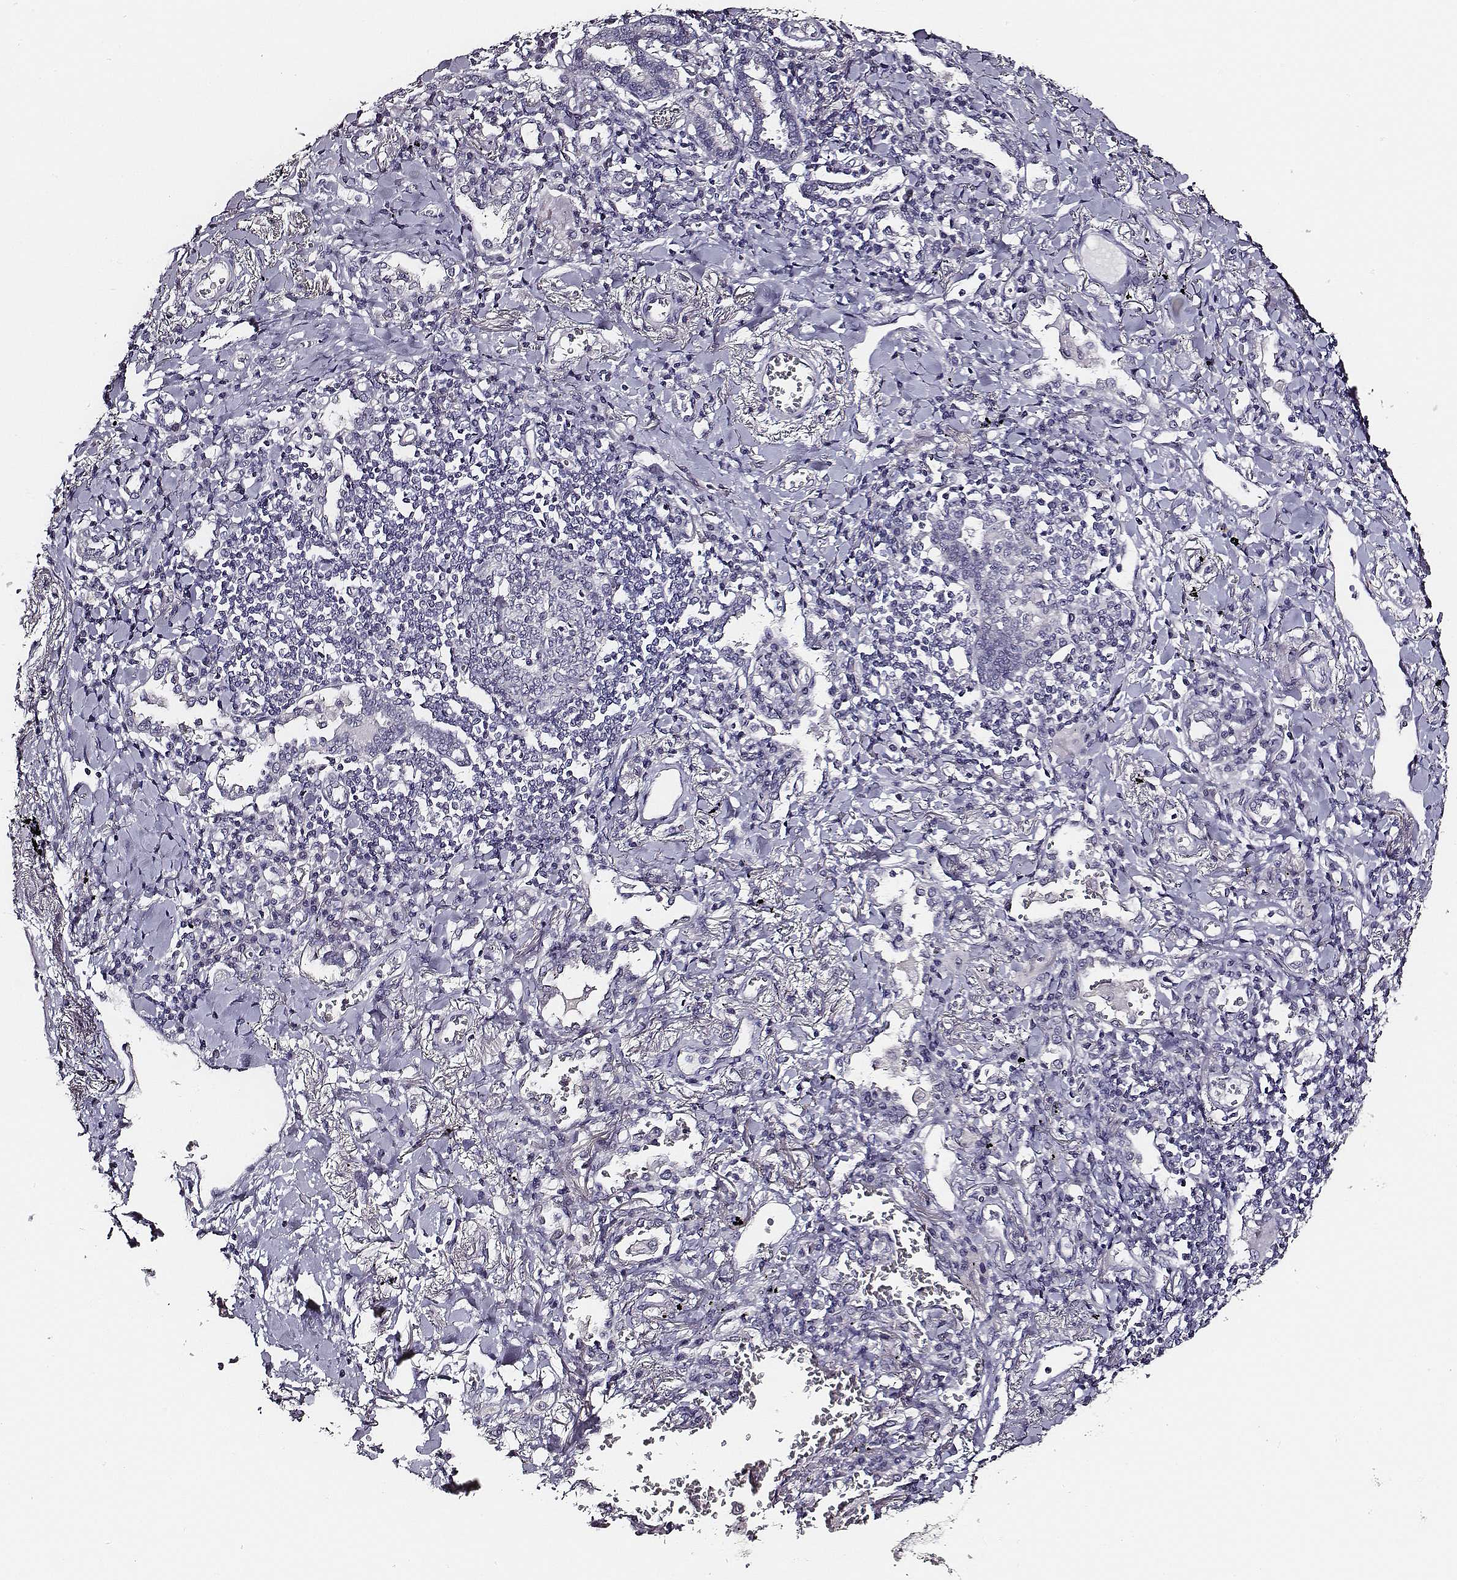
{"staining": {"intensity": "negative", "quantity": "none", "location": "none"}, "tissue": "lung cancer", "cell_type": "Tumor cells", "image_type": "cancer", "snomed": [{"axis": "morphology", "description": "Squamous cell carcinoma, NOS"}, {"axis": "topography", "description": "Lung"}], "caption": "High magnification brightfield microscopy of lung cancer (squamous cell carcinoma) stained with DAB (3,3'-diaminobenzidine) (brown) and counterstained with hematoxylin (blue): tumor cells show no significant staining. (IHC, brightfield microscopy, high magnification).", "gene": "AADAT", "patient": {"sex": "male", "age": 82}}